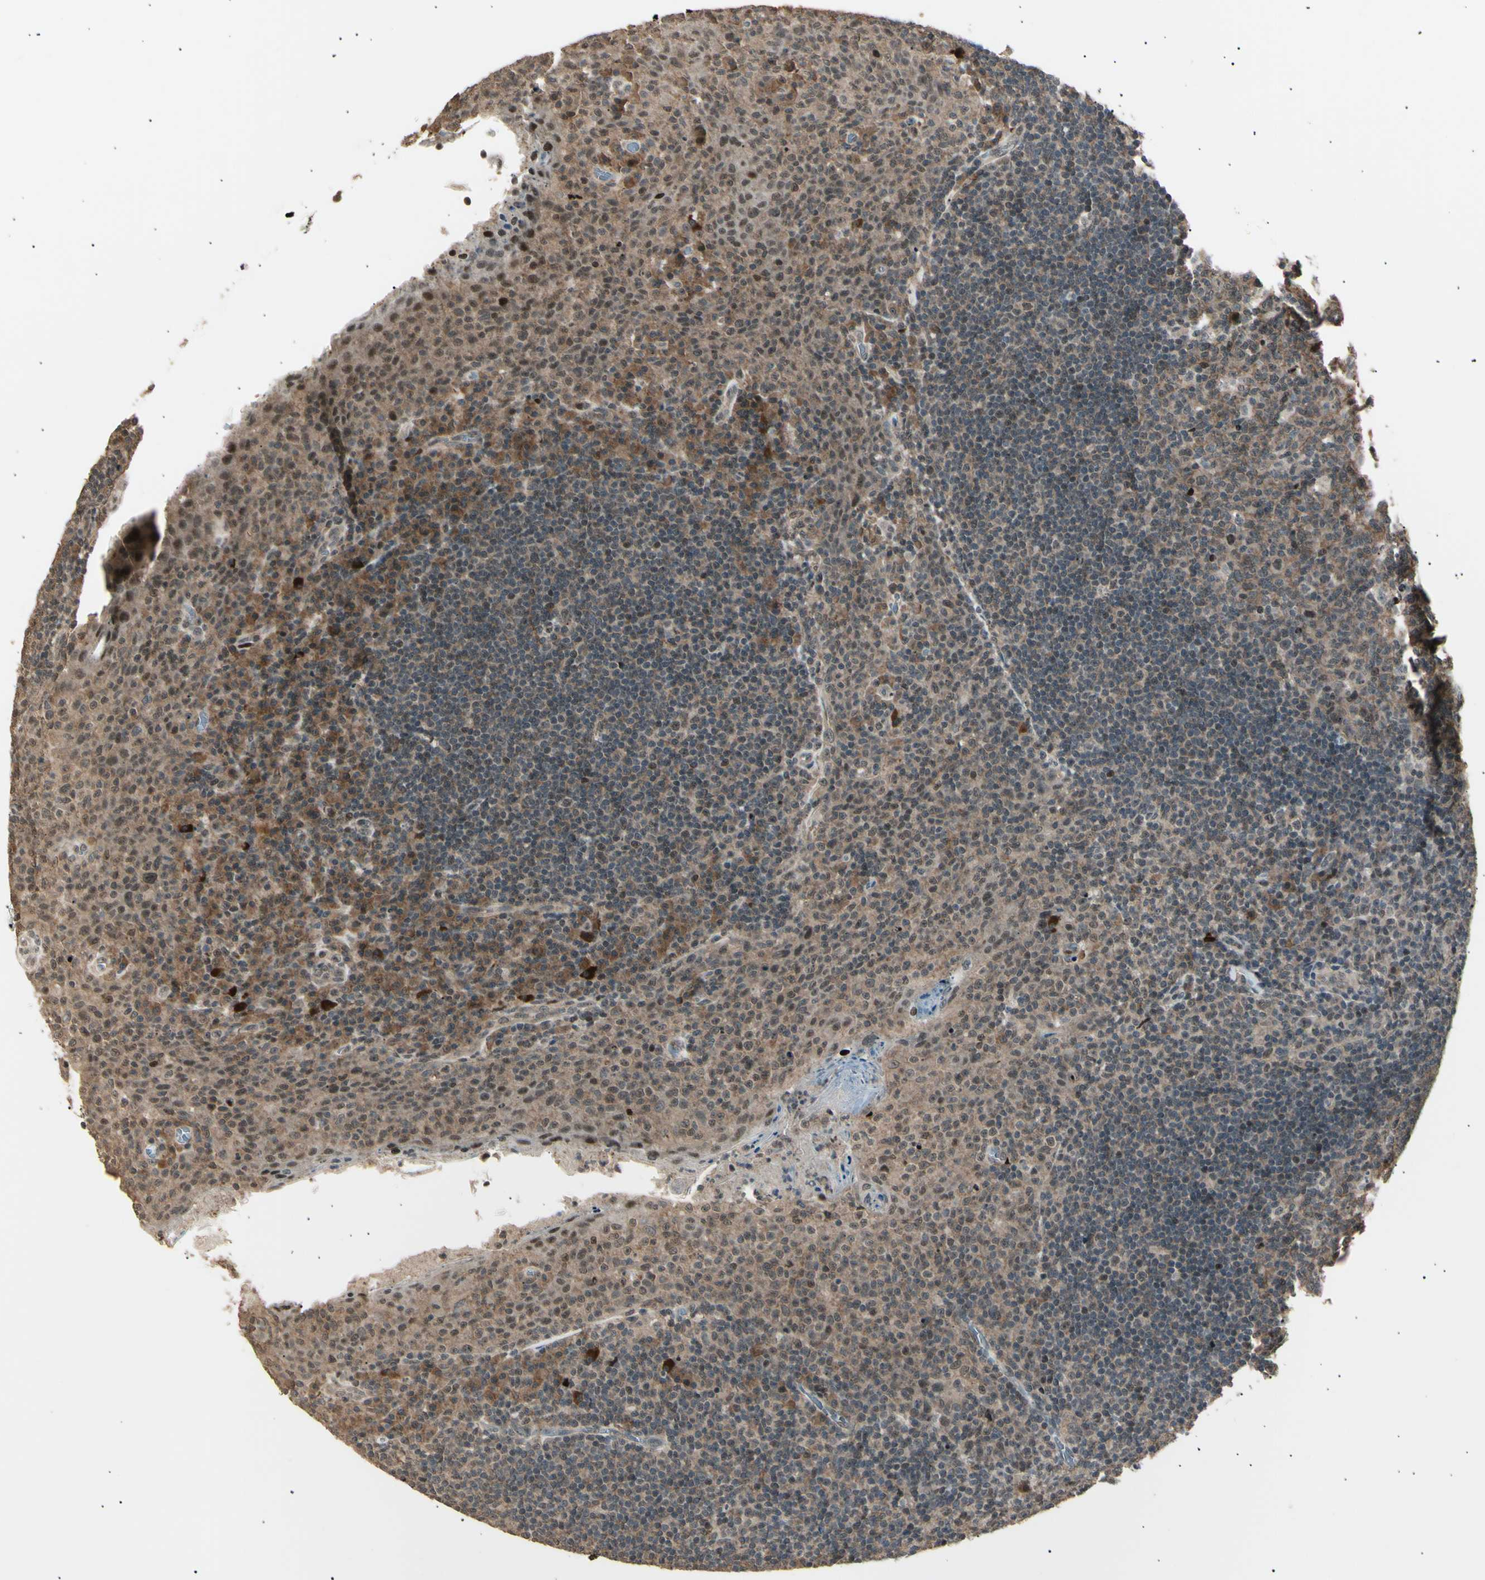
{"staining": {"intensity": "moderate", "quantity": ">75%", "location": "cytoplasmic/membranous"}, "tissue": "tonsil", "cell_type": "Germinal center cells", "image_type": "normal", "snomed": [{"axis": "morphology", "description": "Normal tissue, NOS"}, {"axis": "topography", "description": "Tonsil"}], "caption": "Tonsil stained with immunohistochemistry (IHC) exhibits moderate cytoplasmic/membranous expression in about >75% of germinal center cells. (Brightfield microscopy of DAB IHC at high magnification).", "gene": "NUAK2", "patient": {"sex": "male", "age": 17}}